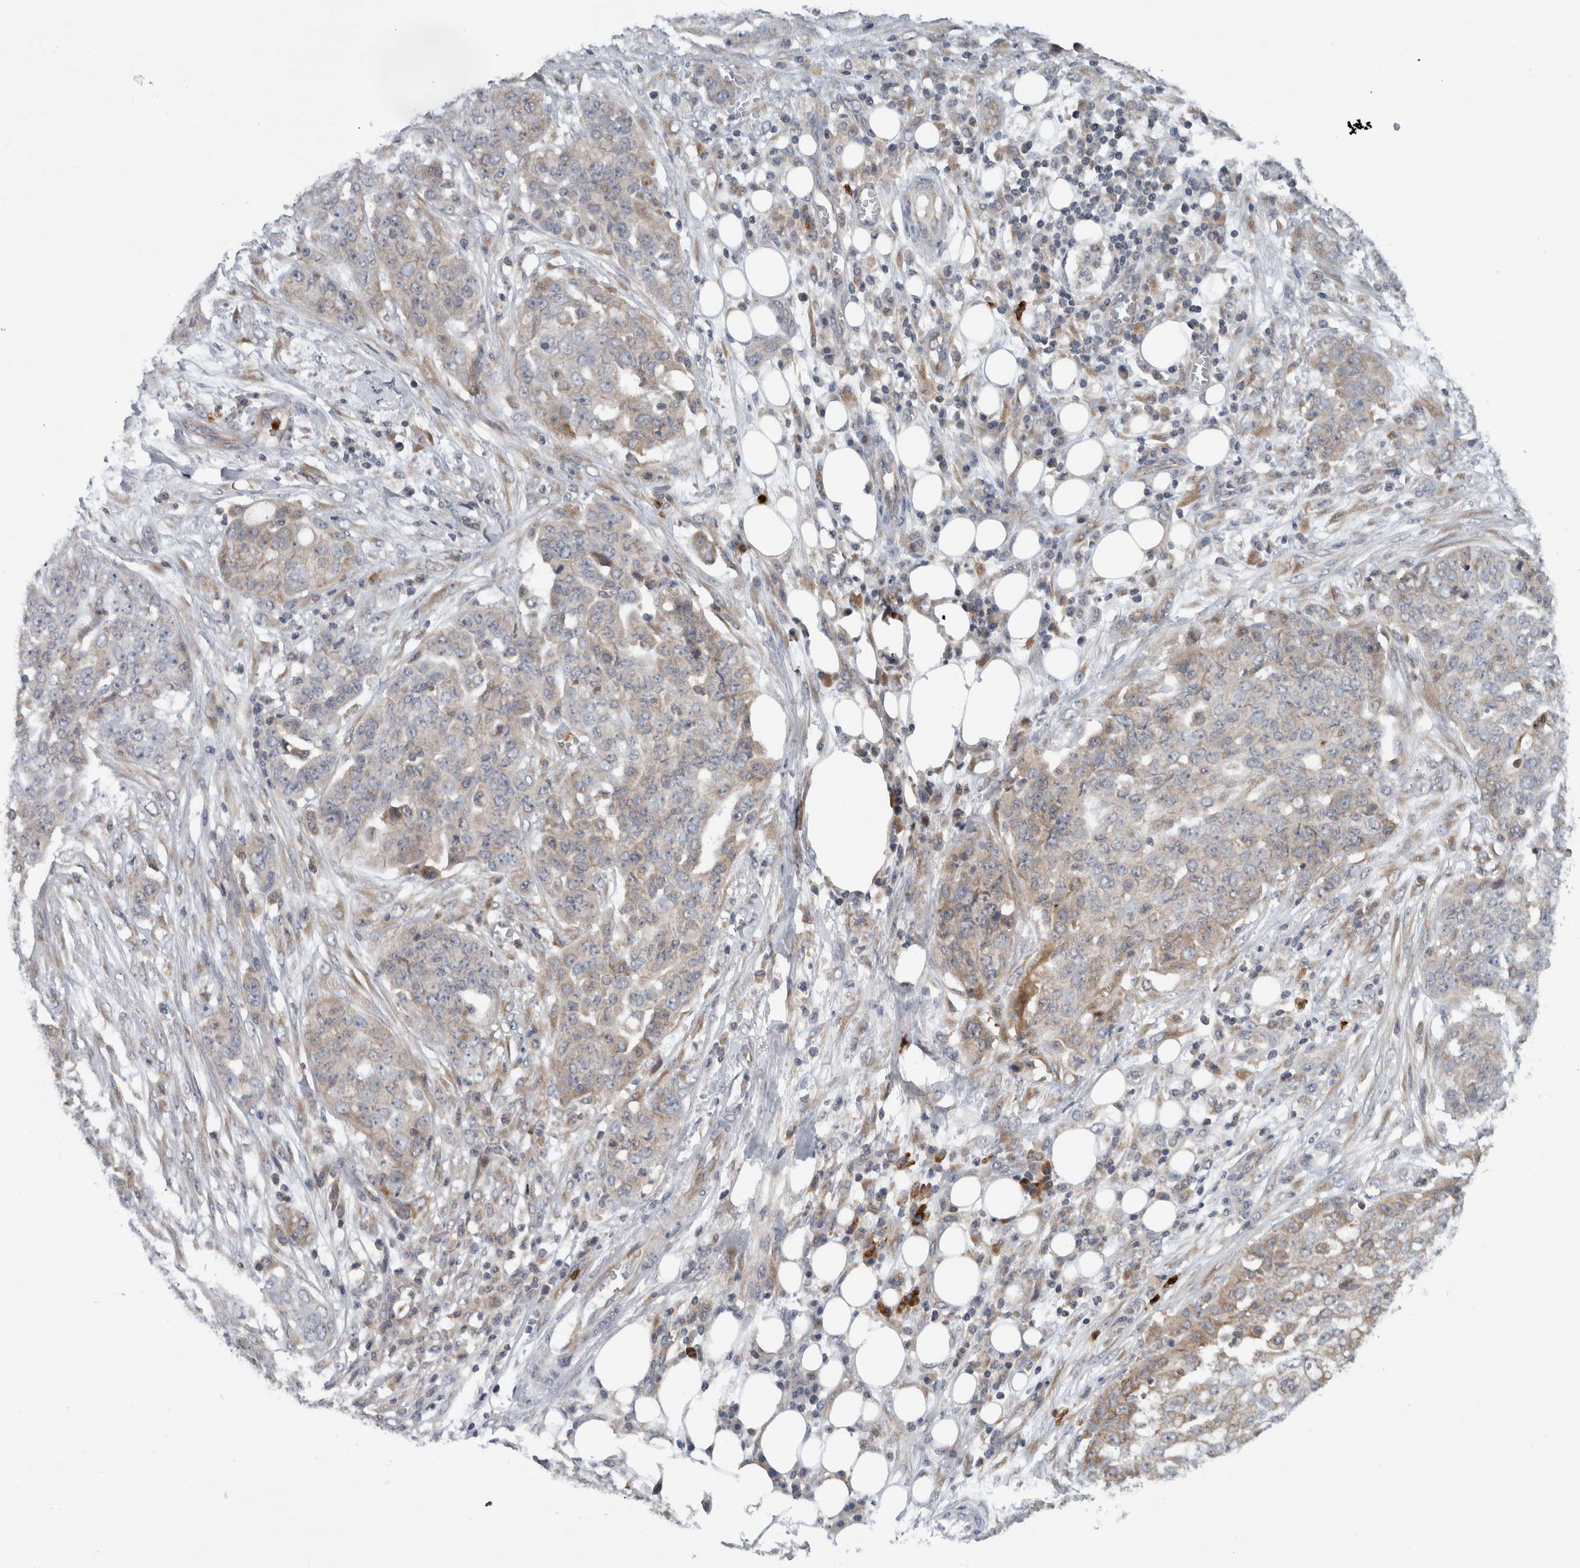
{"staining": {"intensity": "weak", "quantity": "<25%", "location": "cytoplasmic/membranous"}, "tissue": "ovarian cancer", "cell_type": "Tumor cells", "image_type": "cancer", "snomed": [{"axis": "morphology", "description": "Cystadenocarcinoma, serous, NOS"}, {"axis": "topography", "description": "Soft tissue"}, {"axis": "topography", "description": "Ovary"}], "caption": "A micrograph of human ovarian cancer (serous cystadenocarcinoma) is negative for staining in tumor cells.", "gene": "PDCD2", "patient": {"sex": "female", "age": 57}}